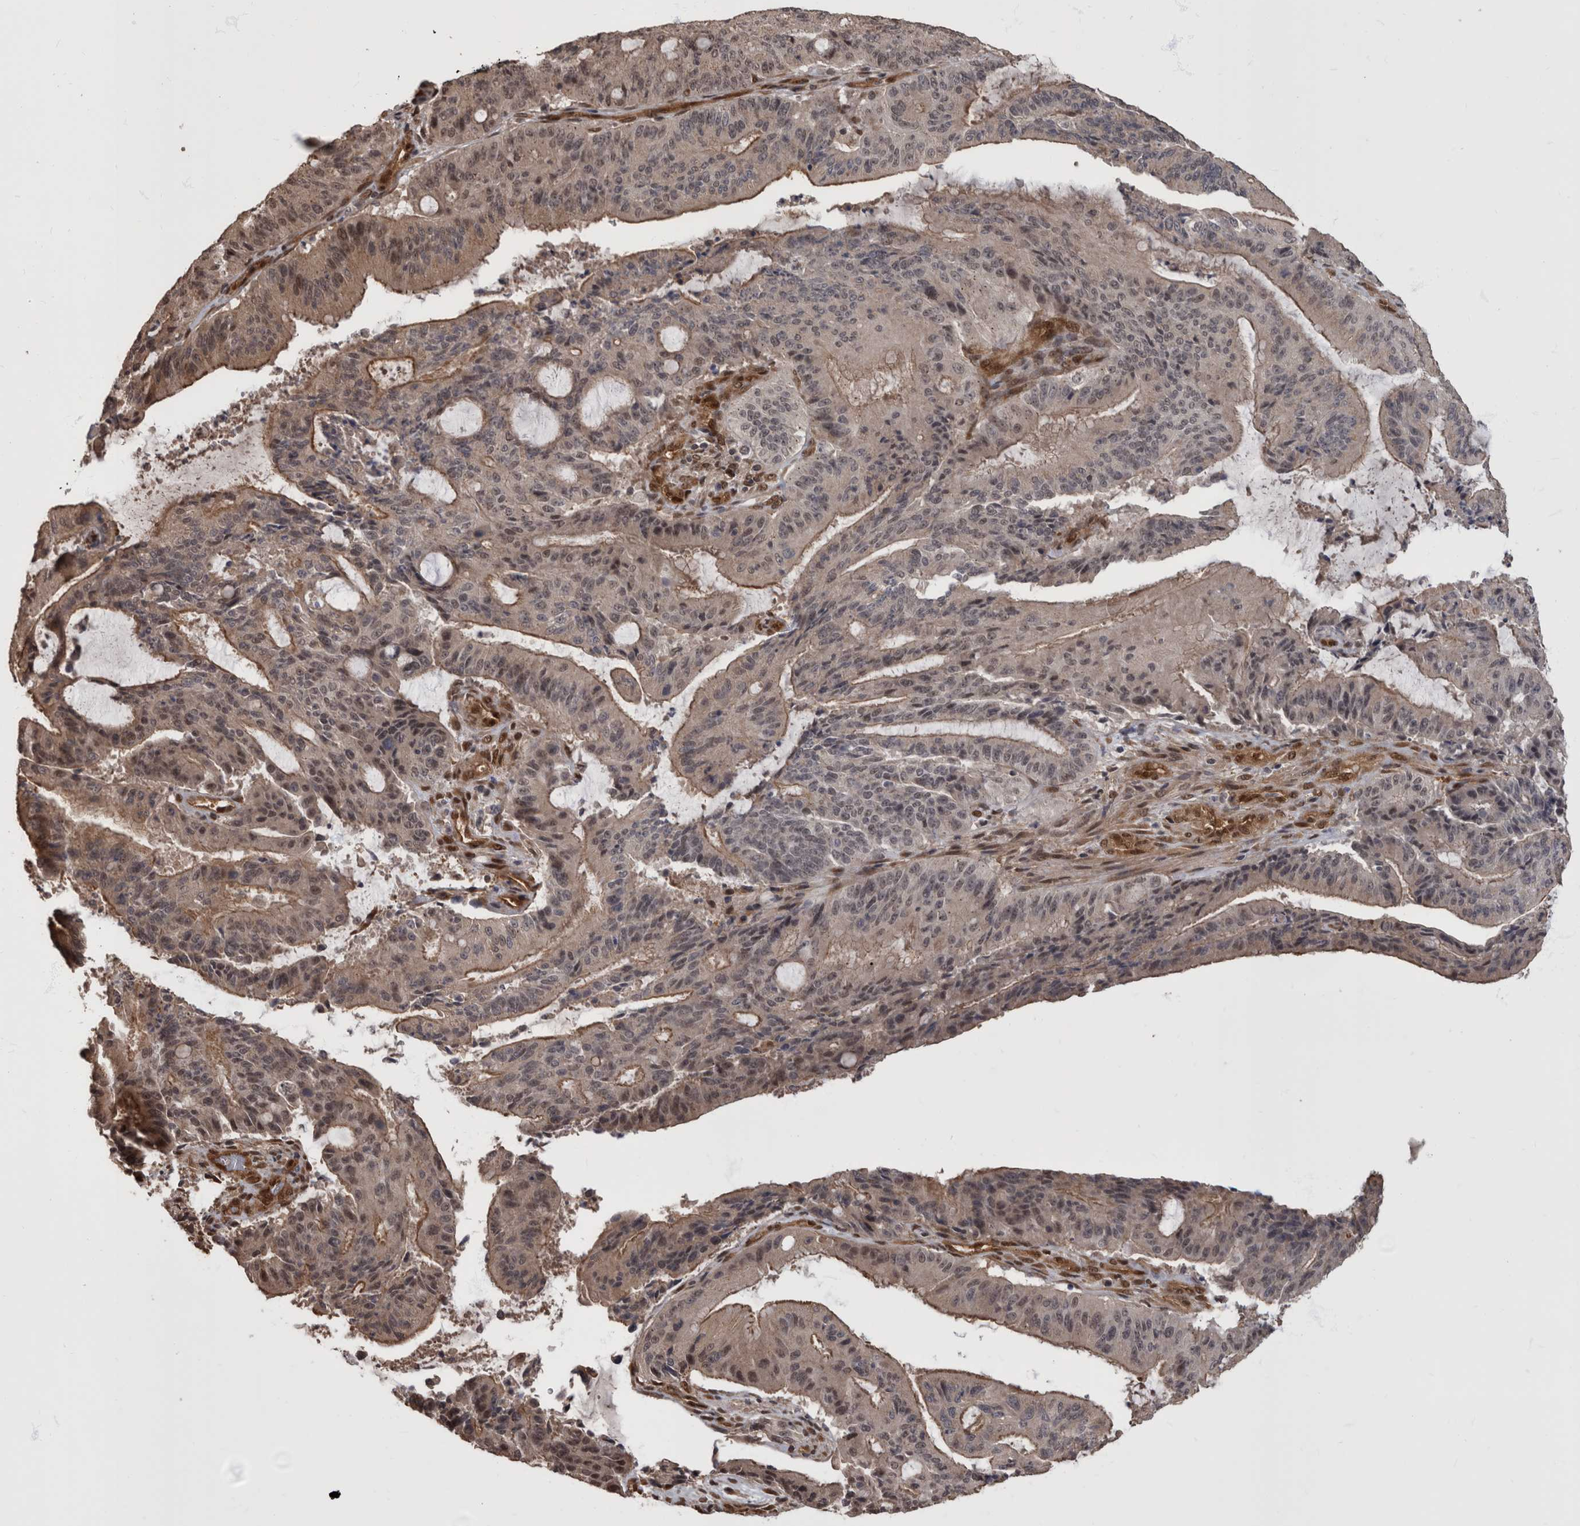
{"staining": {"intensity": "moderate", "quantity": "<25%", "location": "cytoplasmic/membranous"}, "tissue": "liver cancer", "cell_type": "Tumor cells", "image_type": "cancer", "snomed": [{"axis": "morphology", "description": "Normal tissue, NOS"}, {"axis": "morphology", "description": "Cholangiocarcinoma"}, {"axis": "topography", "description": "Liver"}, {"axis": "topography", "description": "Peripheral nerve tissue"}], "caption": "Immunohistochemical staining of liver cancer reveals low levels of moderate cytoplasmic/membranous protein expression in approximately <25% of tumor cells.", "gene": "AKT3", "patient": {"sex": "female", "age": 73}}